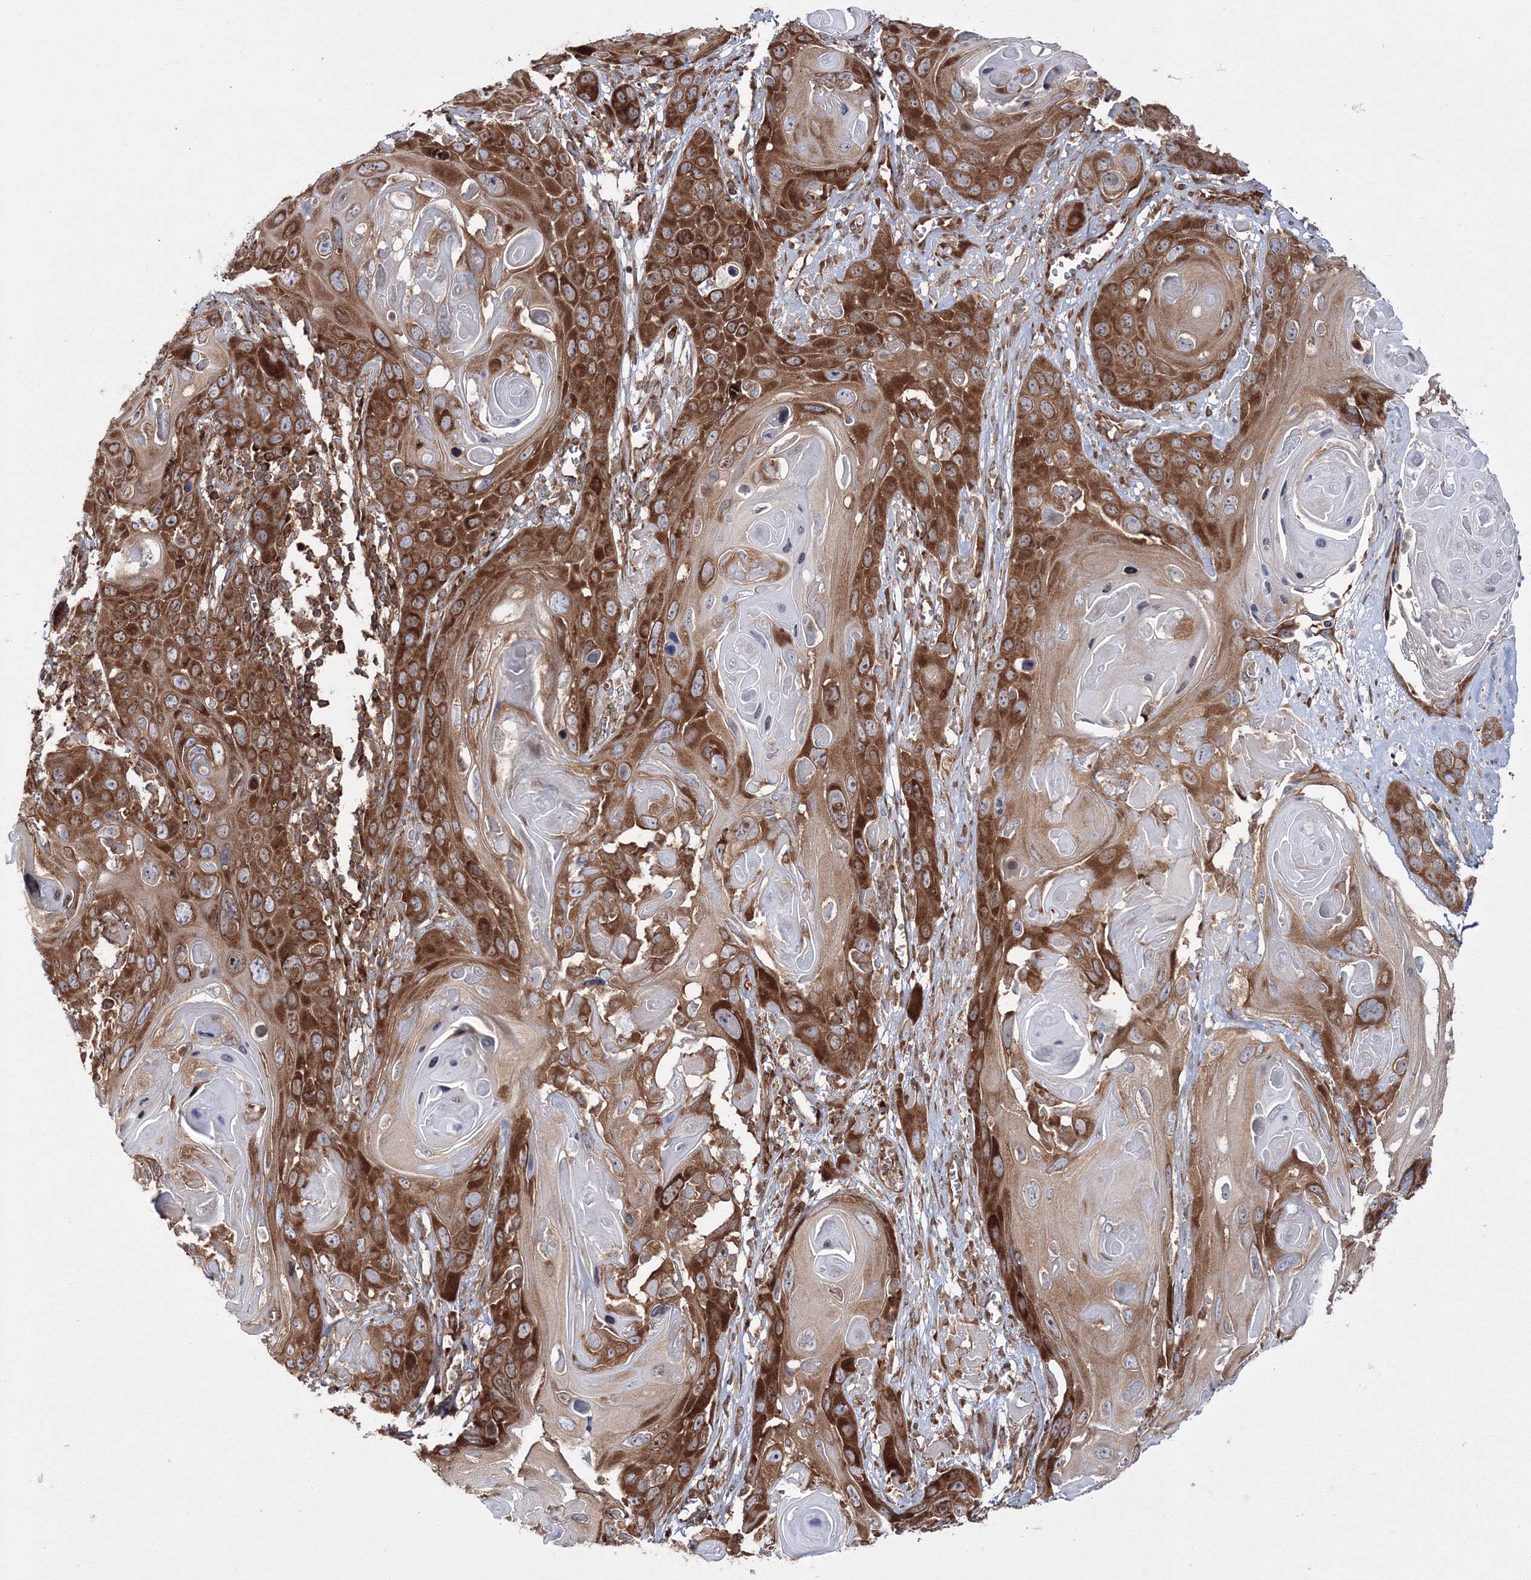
{"staining": {"intensity": "strong", "quantity": ">75%", "location": "cytoplasmic/membranous"}, "tissue": "skin cancer", "cell_type": "Tumor cells", "image_type": "cancer", "snomed": [{"axis": "morphology", "description": "Squamous cell carcinoma, NOS"}, {"axis": "topography", "description": "Skin"}], "caption": "Squamous cell carcinoma (skin) was stained to show a protein in brown. There is high levels of strong cytoplasmic/membranous positivity in approximately >75% of tumor cells.", "gene": "HARS1", "patient": {"sex": "male", "age": 55}}